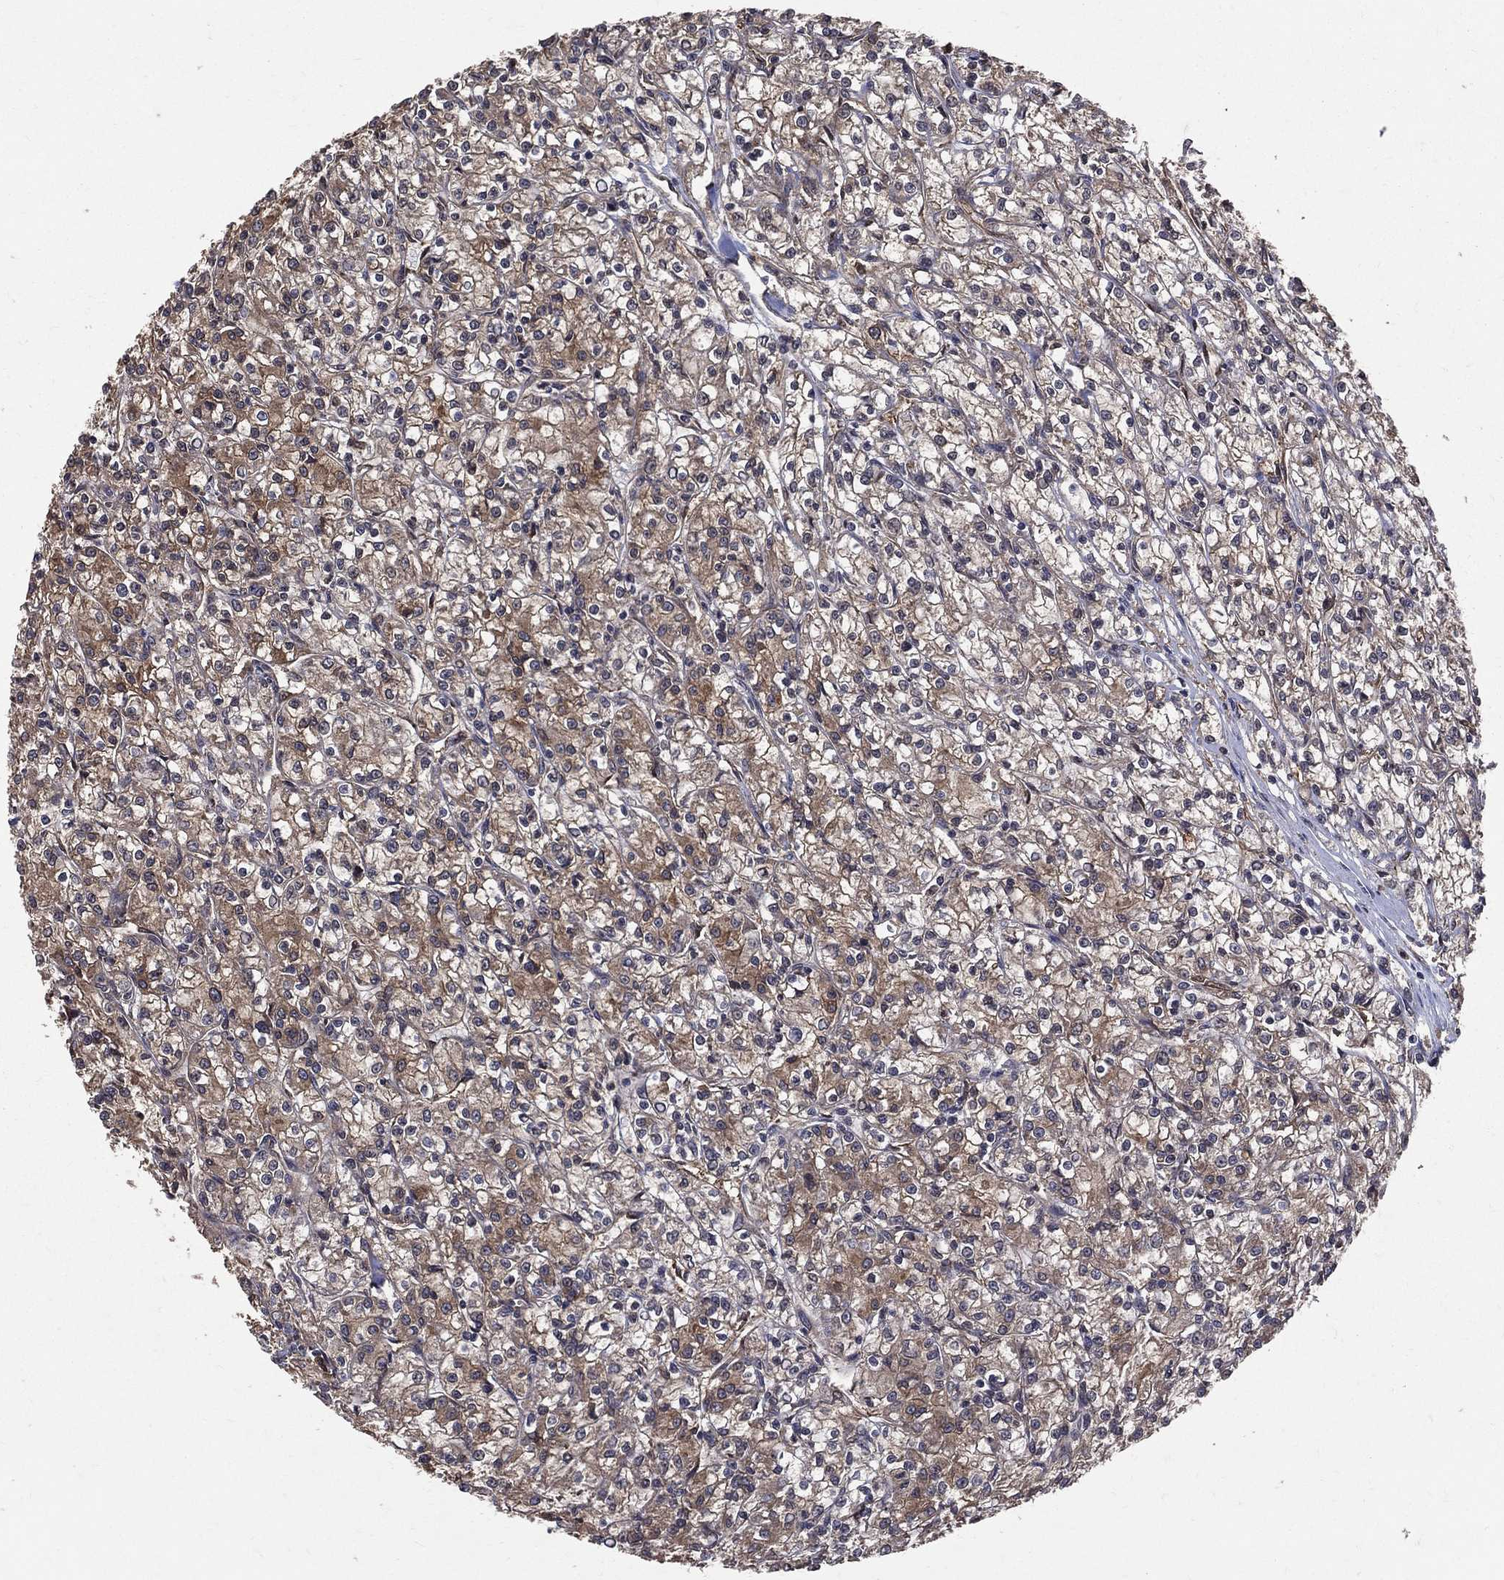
{"staining": {"intensity": "moderate", "quantity": "25%-75%", "location": "cytoplasmic/membranous"}, "tissue": "renal cancer", "cell_type": "Tumor cells", "image_type": "cancer", "snomed": [{"axis": "morphology", "description": "Adenocarcinoma, NOS"}, {"axis": "topography", "description": "Kidney"}], "caption": "A photomicrograph showing moderate cytoplasmic/membranous expression in approximately 25%-75% of tumor cells in renal cancer, as visualized by brown immunohistochemical staining.", "gene": "DPYSL2", "patient": {"sex": "female", "age": 59}}